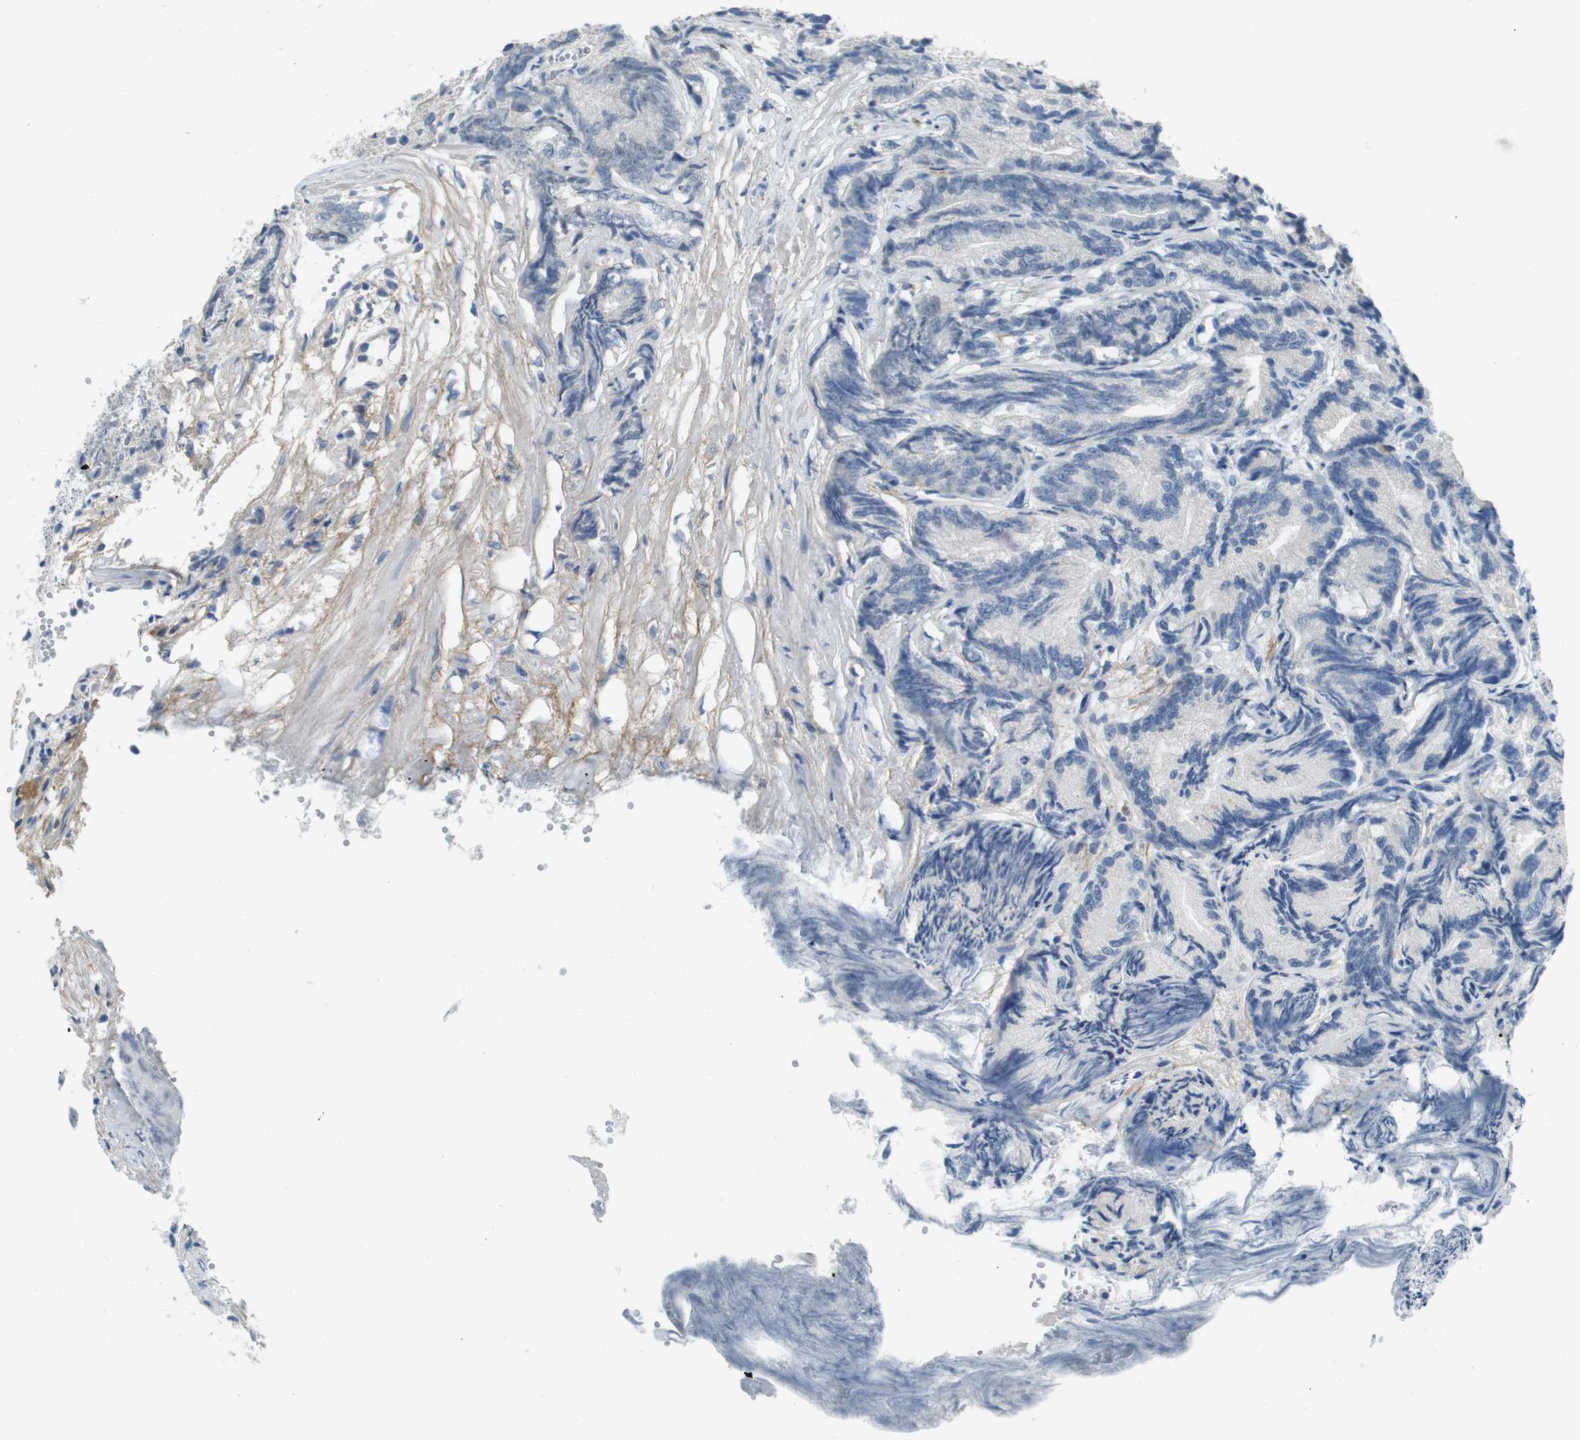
{"staining": {"intensity": "negative", "quantity": "none", "location": "none"}, "tissue": "prostate cancer", "cell_type": "Tumor cells", "image_type": "cancer", "snomed": [{"axis": "morphology", "description": "Adenocarcinoma, Low grade"}, {"axis": "topography", "description": "Prostate"}], "caption": "This is an IHC image of human adenocarcinoma (low-grade) (prostate). There is no staining in tumor cells.", "gene": "ENTPD7", "patient": {"sex": "male", "age": 89}}